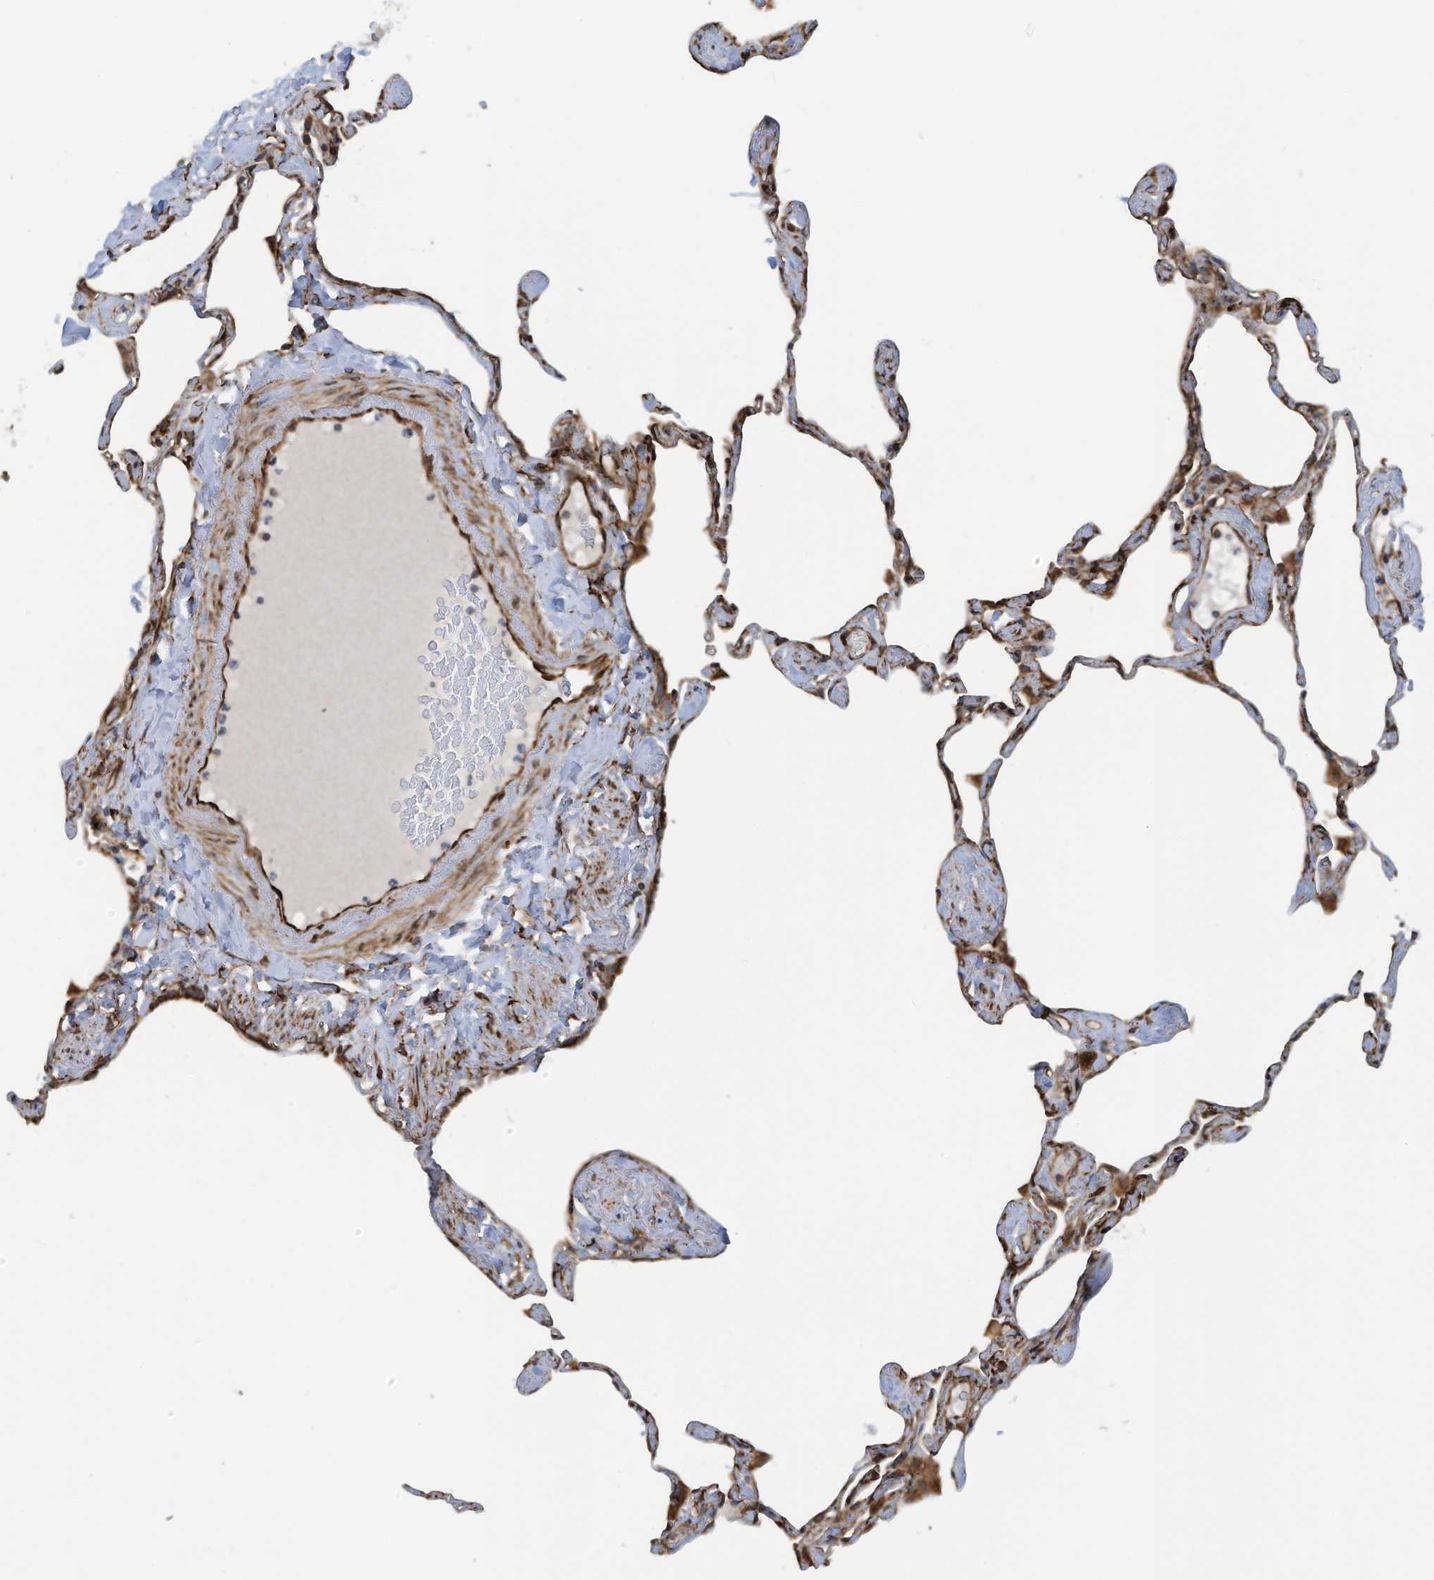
{"staining": {"intensity": "moderate", "quantity": "<25%", "location": "cytoplasmic/membranous"}, "tissue": "lung", "cell_type": "Alveolar cells", "image_type": "normal", "snomed": [{"axis": "morphology", "description": "Normal tissue, NOS"}, {"axis": "topography", "description": "Lung"}], "caption": "Human lung stained for a protein (brown) displays moderate cytoplasmic/membranous positive expression in approximately <25% of alveolar cells.", "gene": "ZBTB45", "patient": {"sex": "male", "age": 65}}